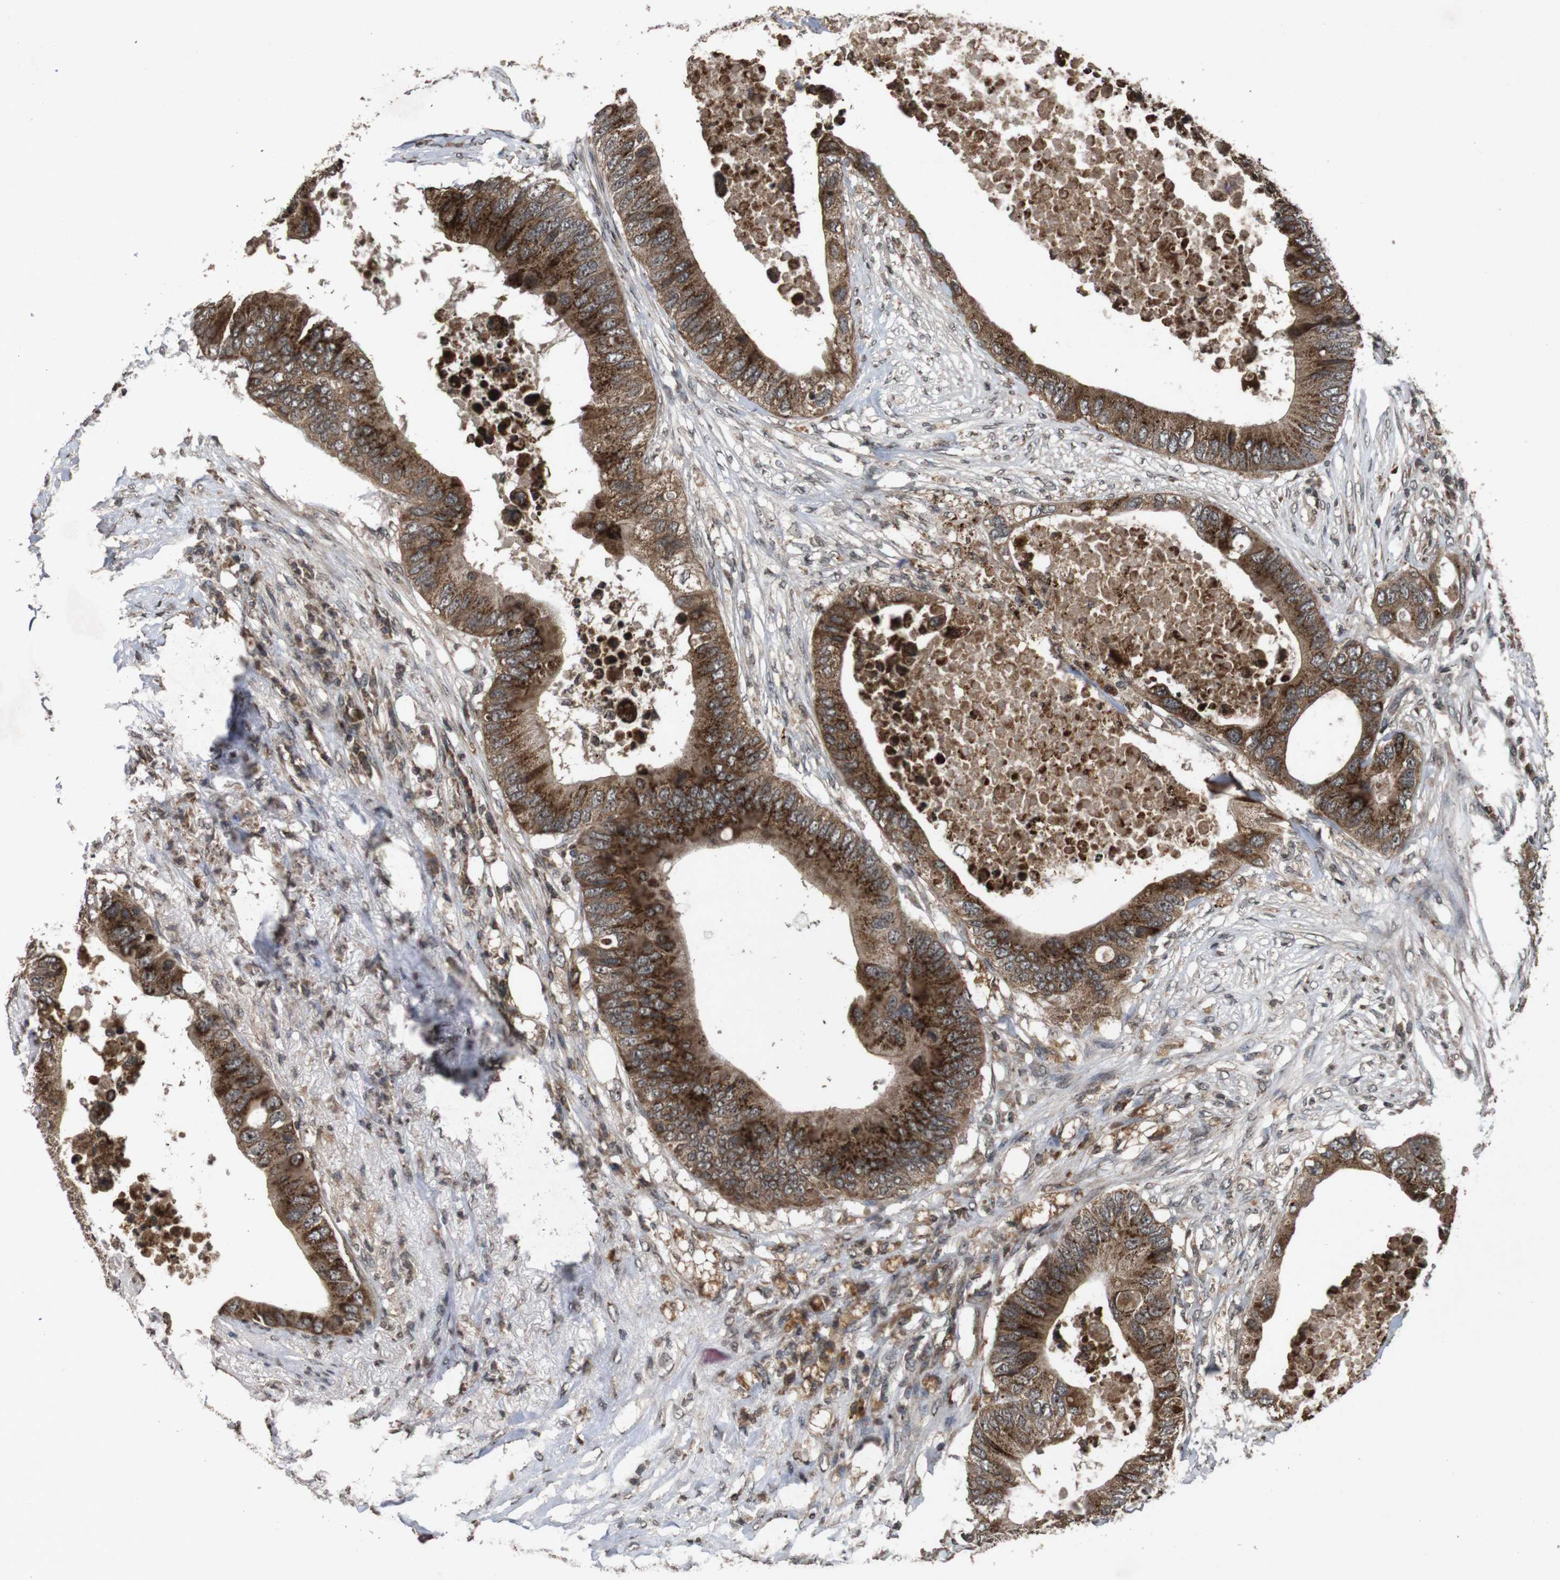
{"staining": {"intensity": "strong", "quantity": ">75%", "location": "cytoplasmic/membranous"}, "tissue": "colorectal cancer", "cell_type": "Tumor cells", "image_type": "cancer", "snomed": [{"axis": "morphology", "description": "Adenocarcinoma, NOS"}, {"axis": "topography", "description": "Colon"}], "caption": "This image reveals immunohistochemistry staining of human colorectal cancer (adenocarcinoma), with high strong cytoplasmic/membranous staining in approximately >75% of tumor cells.", "gene": "SORL1", "patient": {"sex": "male", "age": 71}}